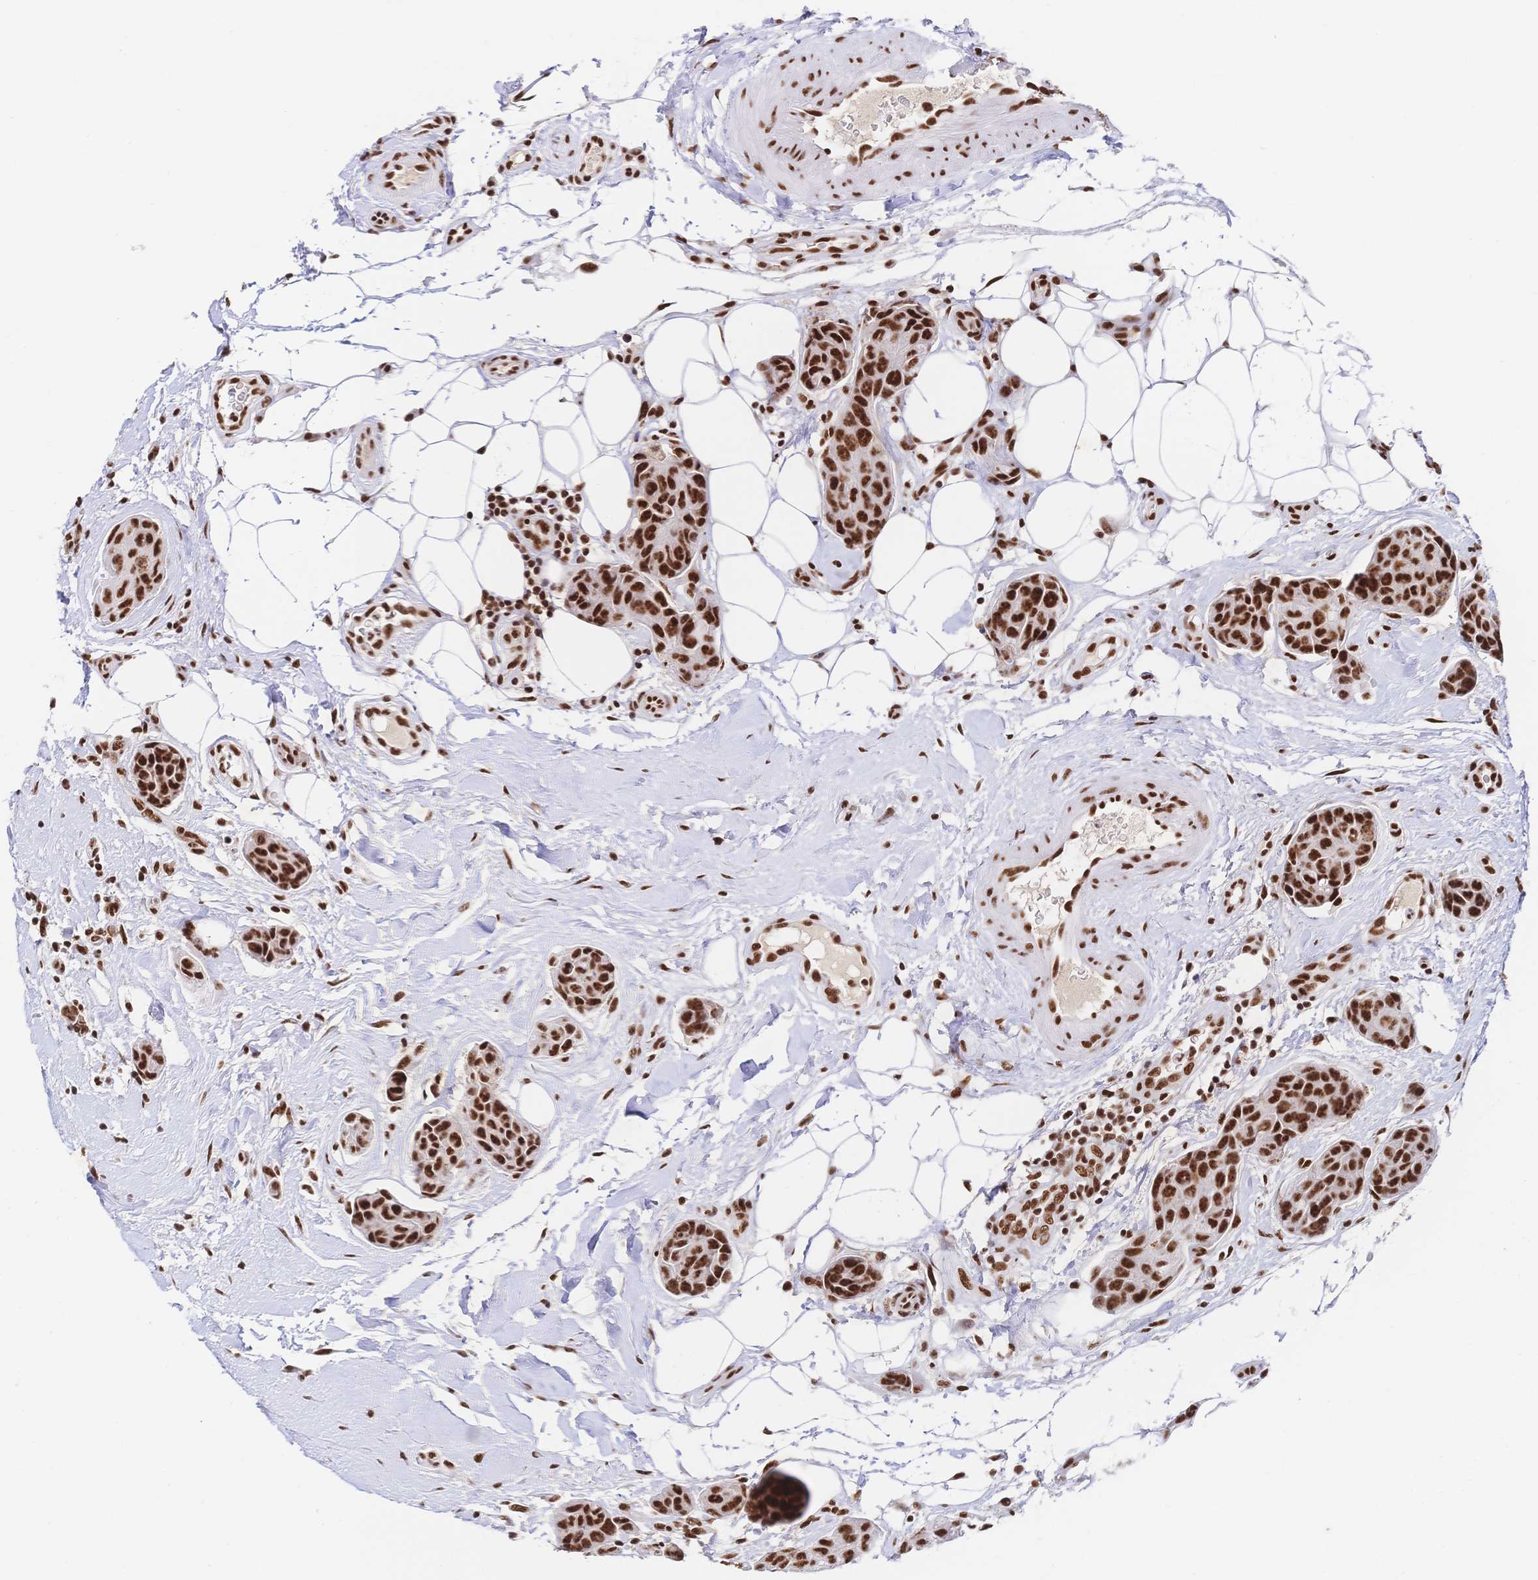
{"staining": {"intensity": "strong", "quantity": ">75%", "location": "nuclear"}, "tissue": "breast cancer", "cell_type": "Tumor cells", "image_type": "cancer", "snomed": [{"axis": "morphology", "description": "Duct carcinoma"}, {"axis": "topography", "description": "Breast"}, {"axis": "topography", "description": "Lymph node"}], "caption": "Immunohistochemical staining of breast cancer displays high levels of strong nuclear protein positivity in about >75% of tumor cells.", "gene": "SRSF1", "patient": {"sex": "female", "age": 80}}